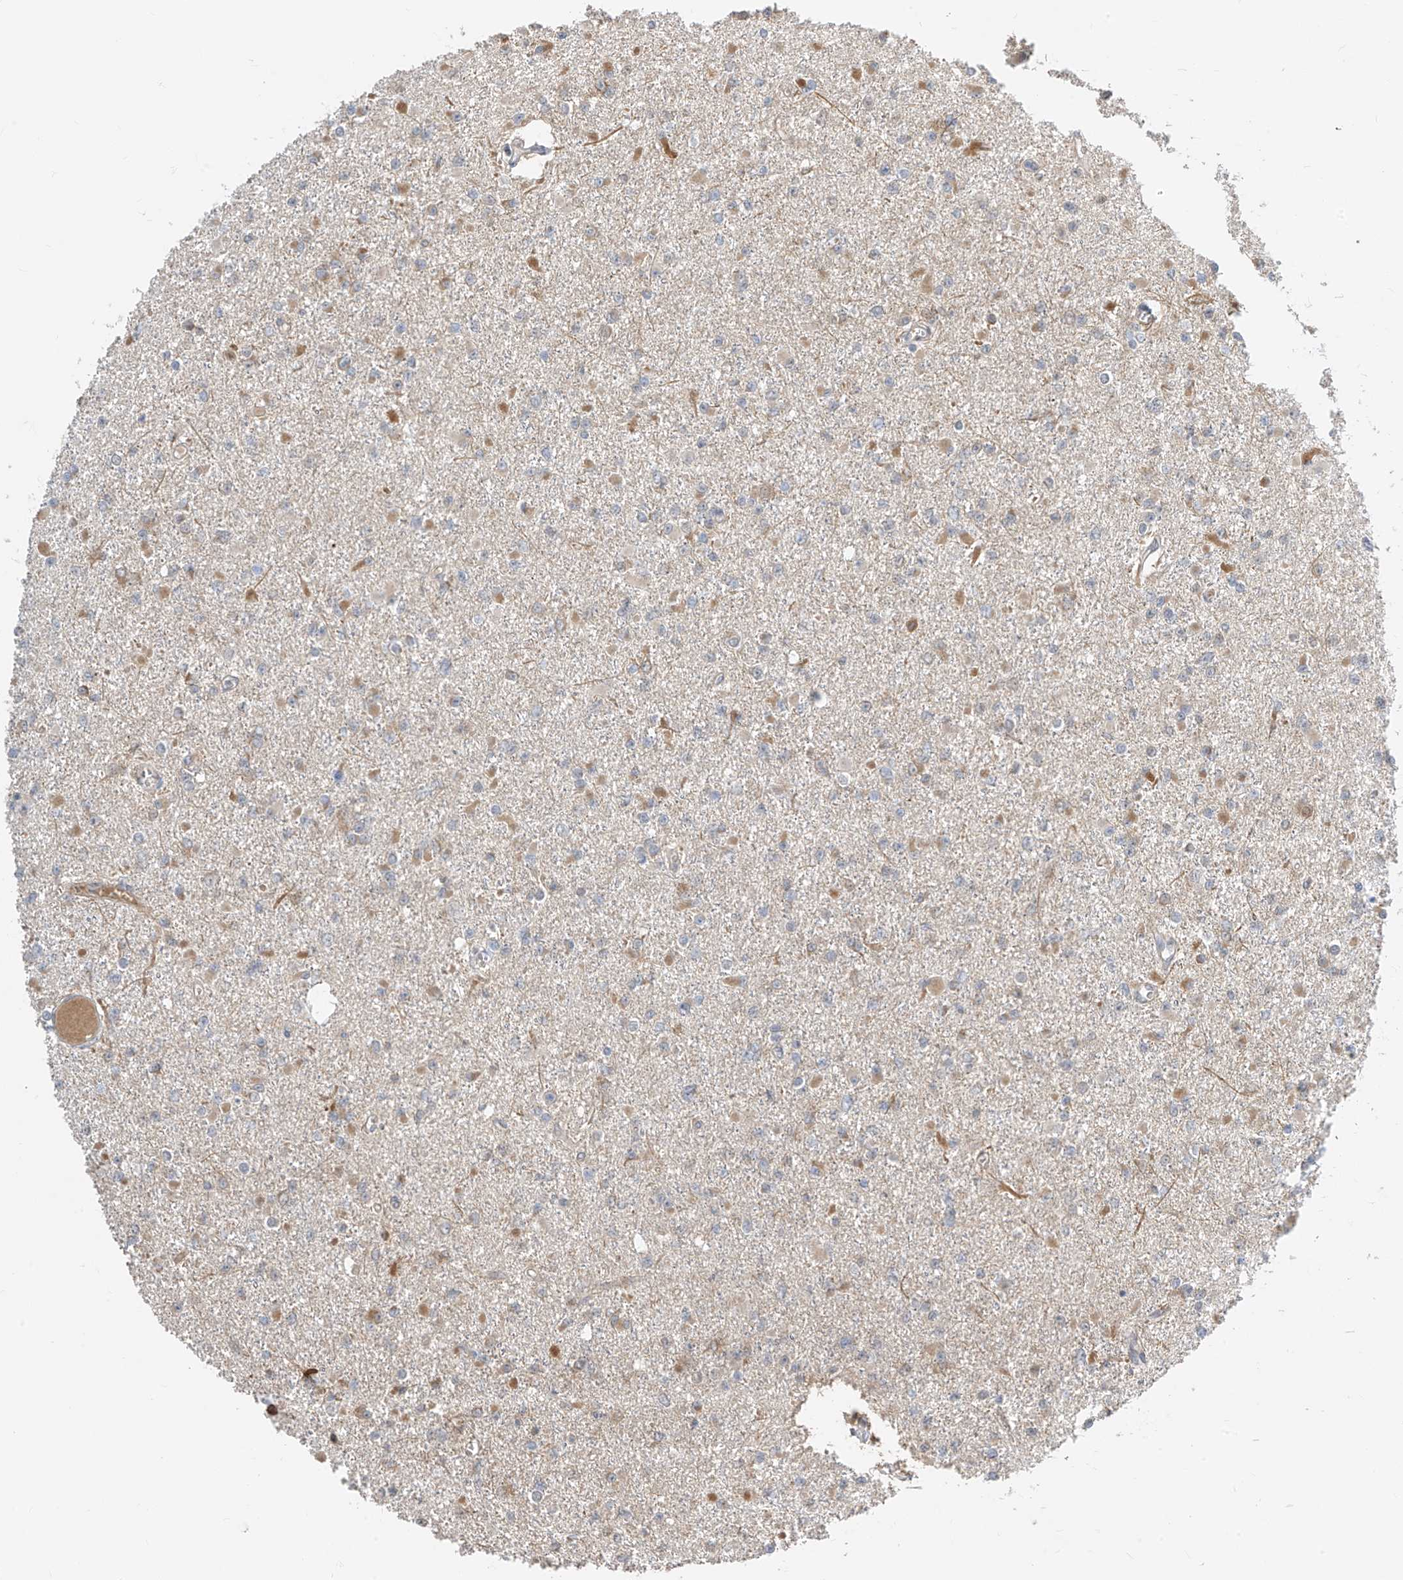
{"staining": {"intensity": "weak", "quantity": "<25%", "location": "cytoplasmic/membranous"}, "tissue": "glioma", "cell_type": "Tumor cells", "image_type": "cancer", "snomed": [{"axis": "morphology", "description": "Glioma, malignant, Low grade"}, {"axis": "topography", "description": "Brain"}], "caption": "An image of human glioma is negative for staining in tumor cells.", "gene": "TTC38", "patient": {"sex": "female", "age": 22}}